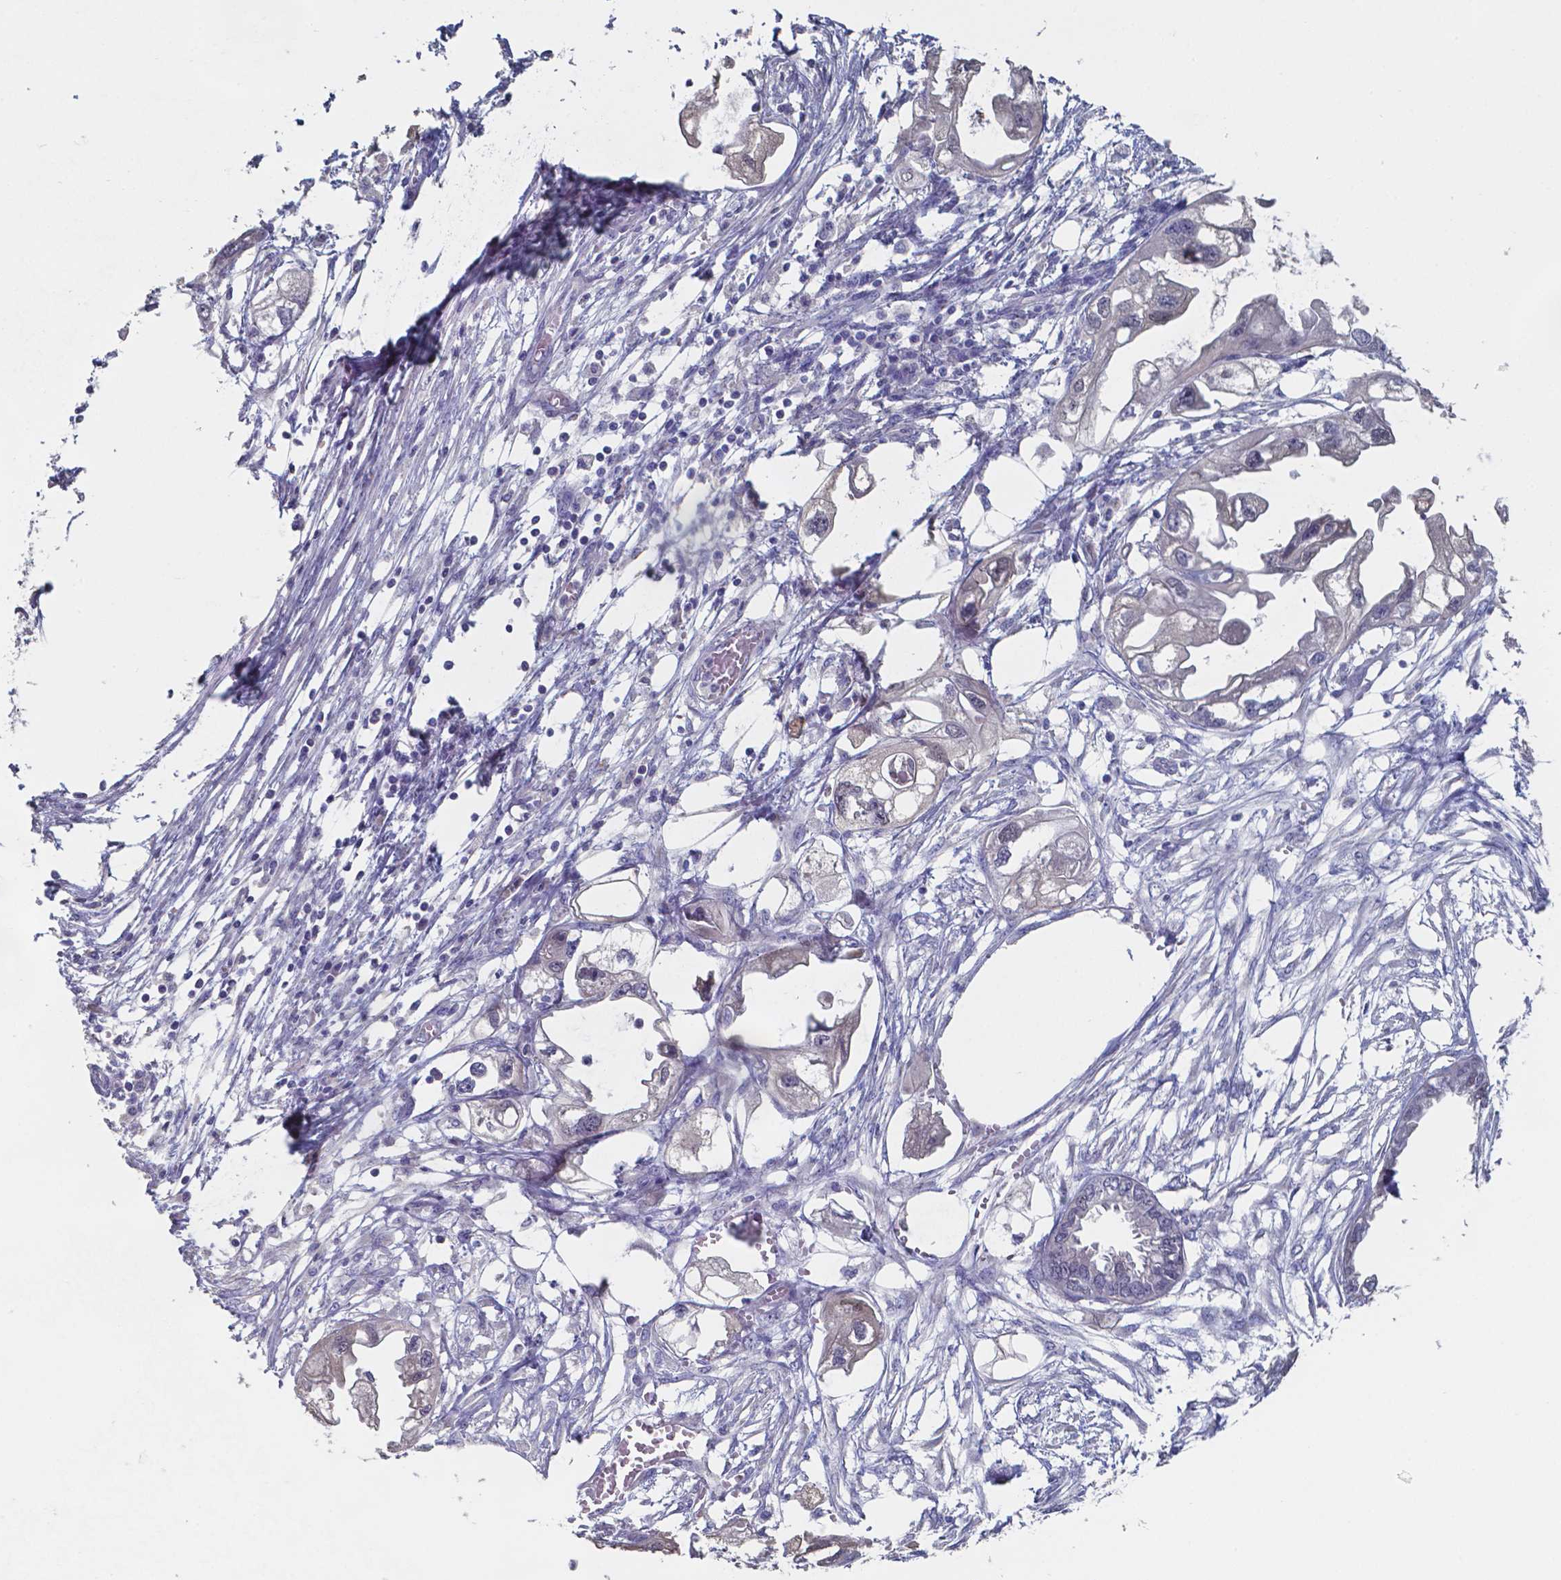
{"staining": {"intensity": "negative", "quantity": "none", "location": "none"}, "tissue": "endometrial cancer", "cell_type": "Tumor cells", "image_type": "cancer", "snomed": [{"axis": "morphology", "description": "Adenocarcinoma, NOS"}, {"axis": "morphology", "description": "Adenocarcinoma, metastatic, NOS"}, {"axis": "topography", "description": "Adipose tissue"}, {"axis": "topography", "description": "Endometrium"}], "caption": "Histopathology image shows no significant protein staining in tumor cells of endometrial cancer (adenocarcinoma).", "gene": "FOXJ1", "patient": {"sex": "female", "age": 67}}